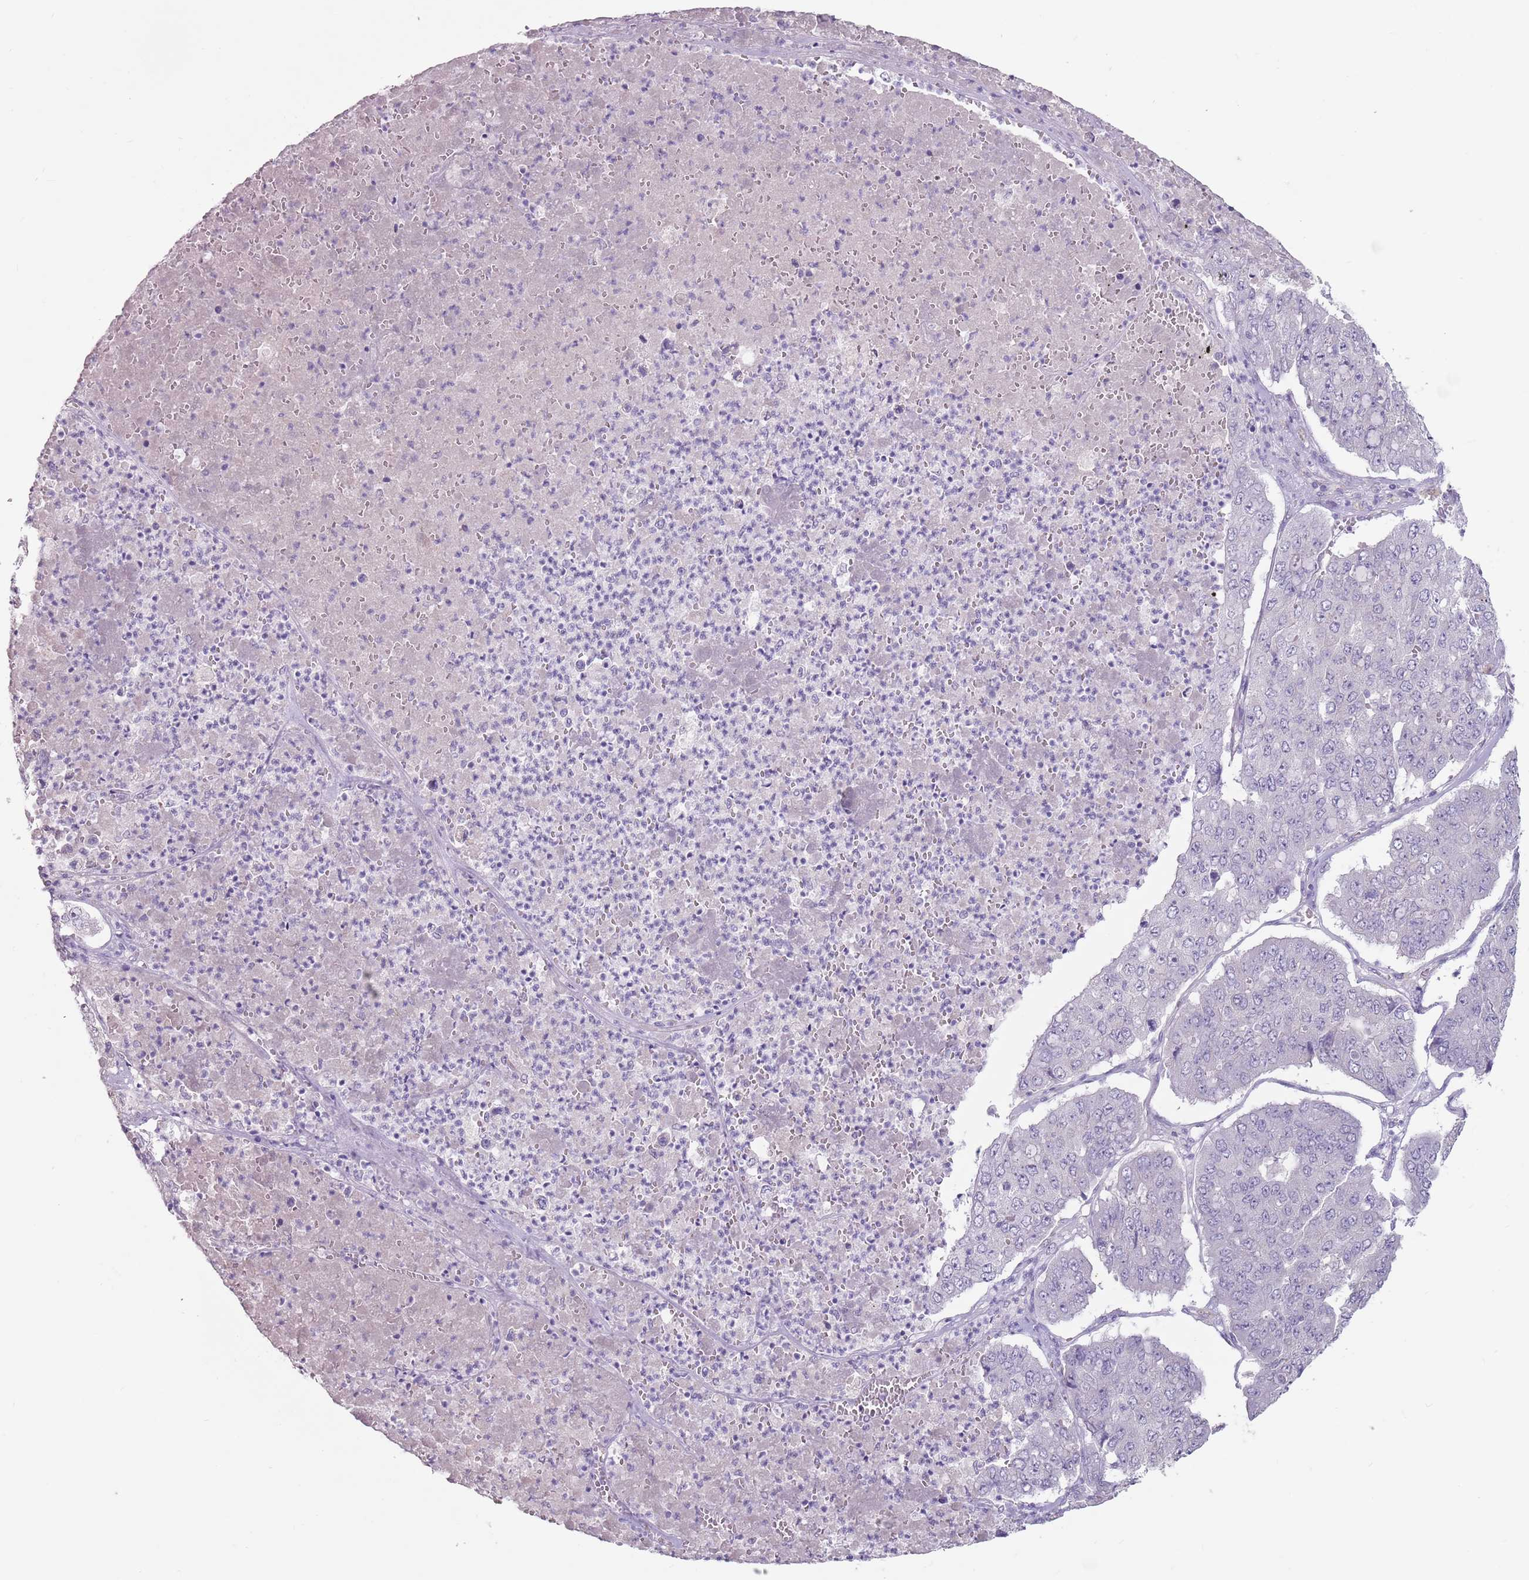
{"staining": {"intensity": "negative", "quantity": "none", "location": "none"}, "tissue": "pancreatic cancer", "cell_type": "Tumor cells", "image_type": "cancer", "snomed": [{"axis": "morphology", "description": "Adenocarcinoma, NOS"}, {"axis": "topography", "description": "Pancreas"}], "caption": "Tumor cells are negative for brown protein staining in pancreatic cancer.", "gene": "STYK1", "patient": {"sex": "male", "age": 50}}